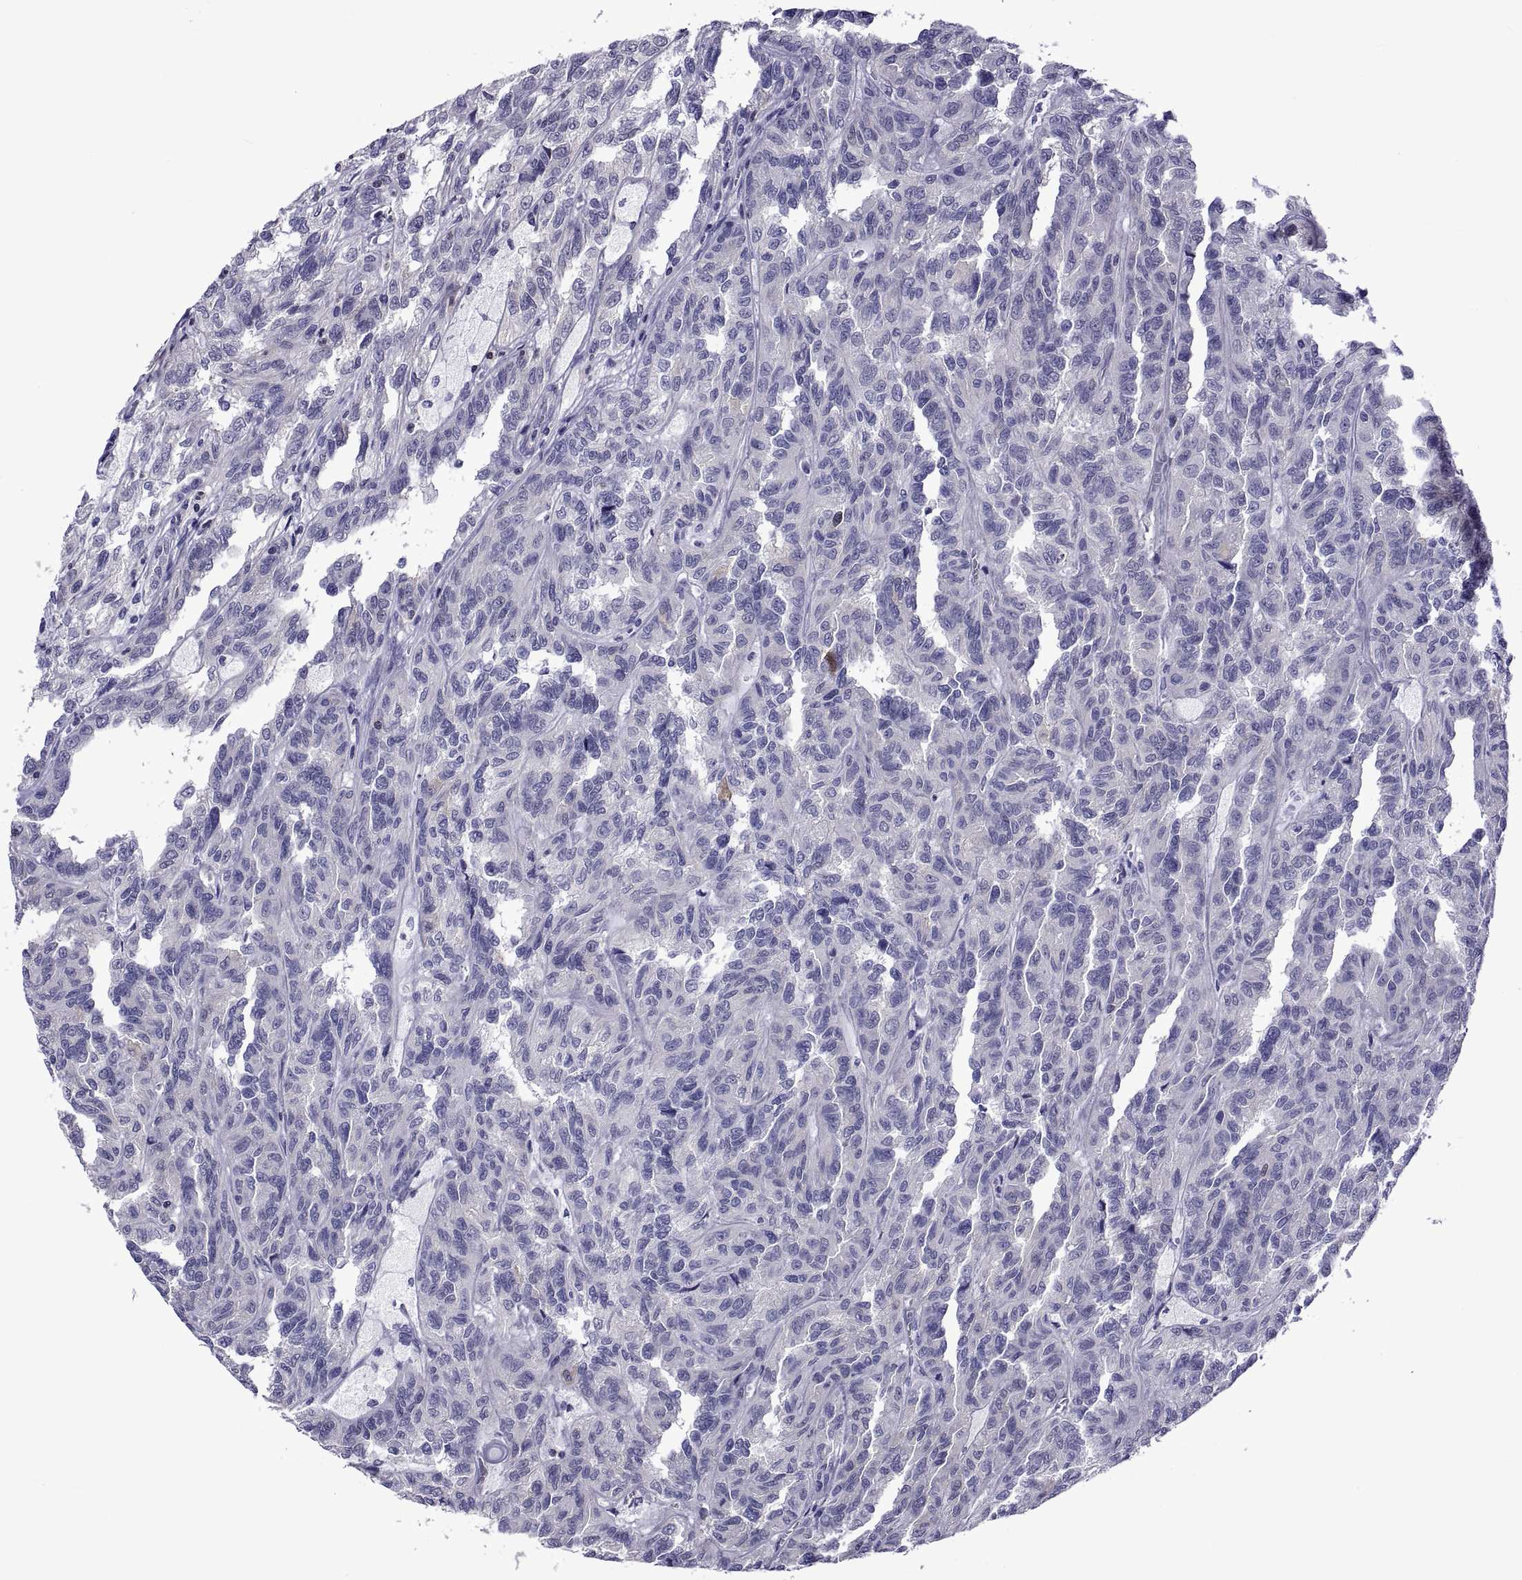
{"staining": {"intensity": "negative", "quantity": "none", "location": "none"}, "tissue": "renal cancer", "cell_type": "Tumor cells", "image_type": "cancer", "snomed": [{"axis": "morphology", "description": "Adenocarcinoma, NOS"}, {"axis": "topography", "description": "Kidney"}], "caption": "High magnification brightfield microscopy of renal cancer stained with DAB (3,3'-diaminobenzidine) (brown) and counterstained with hematoxylin (blue): tumor cells show no significant positivity.", "gene": "LCN9", "patient": {"sex": "male", "age": 79}}